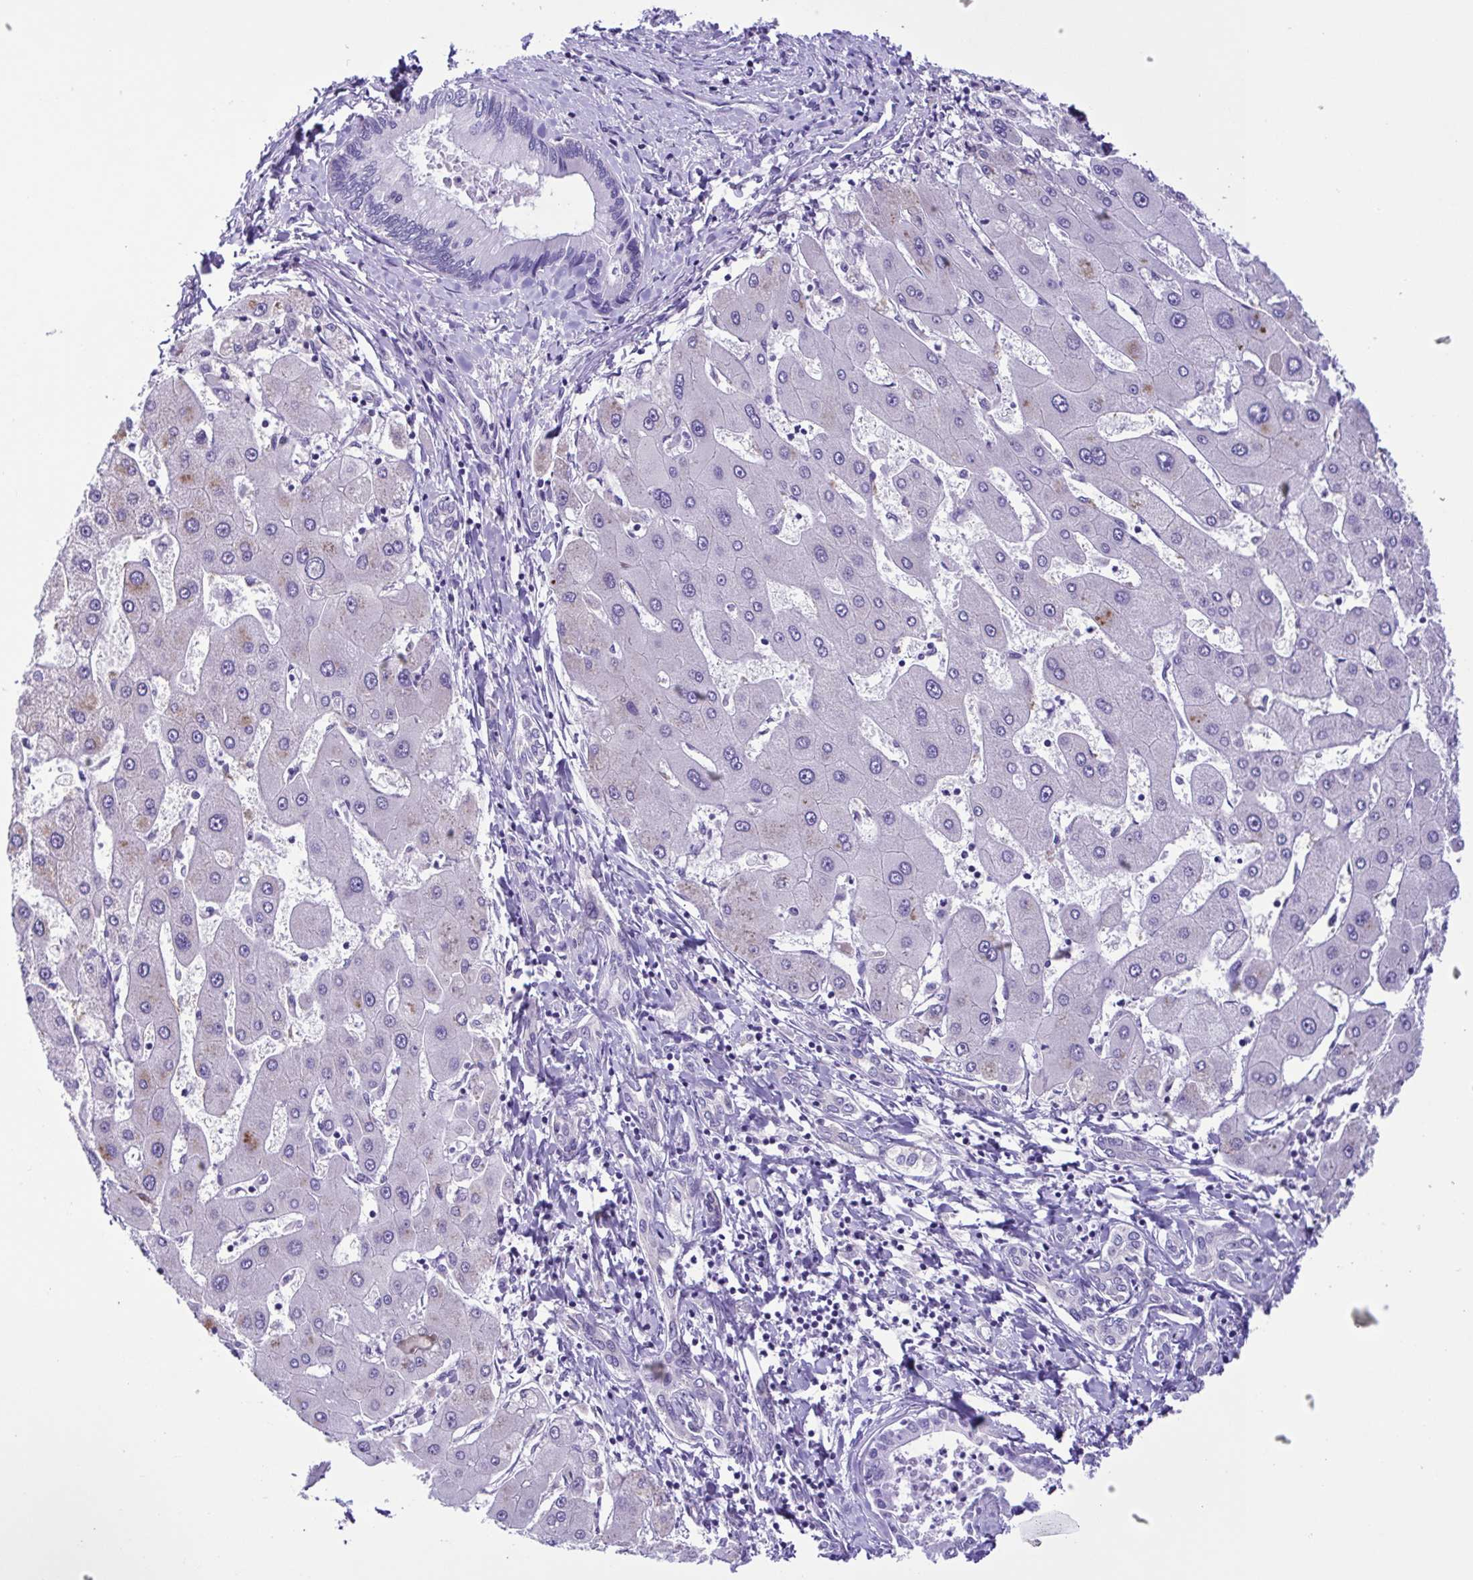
{"staining": {"intensity": "negative", "quantity": "none", "location": "none"}, "tissue": "liver cancer", "cell_type": "Tumor cells", "image_type": "cancer", "snomed": [{"axis": "morphology", "description": "Cholangiocarcinoma"}, {"axis": "topography", "description": "Liver"}], "caption": "Protein analysis of liver cancer (cholangiocarcinoma) shows no significant staining in tumor cells.", "gene": "ISM2", "patient": {"sex": "male", "age": 66}}